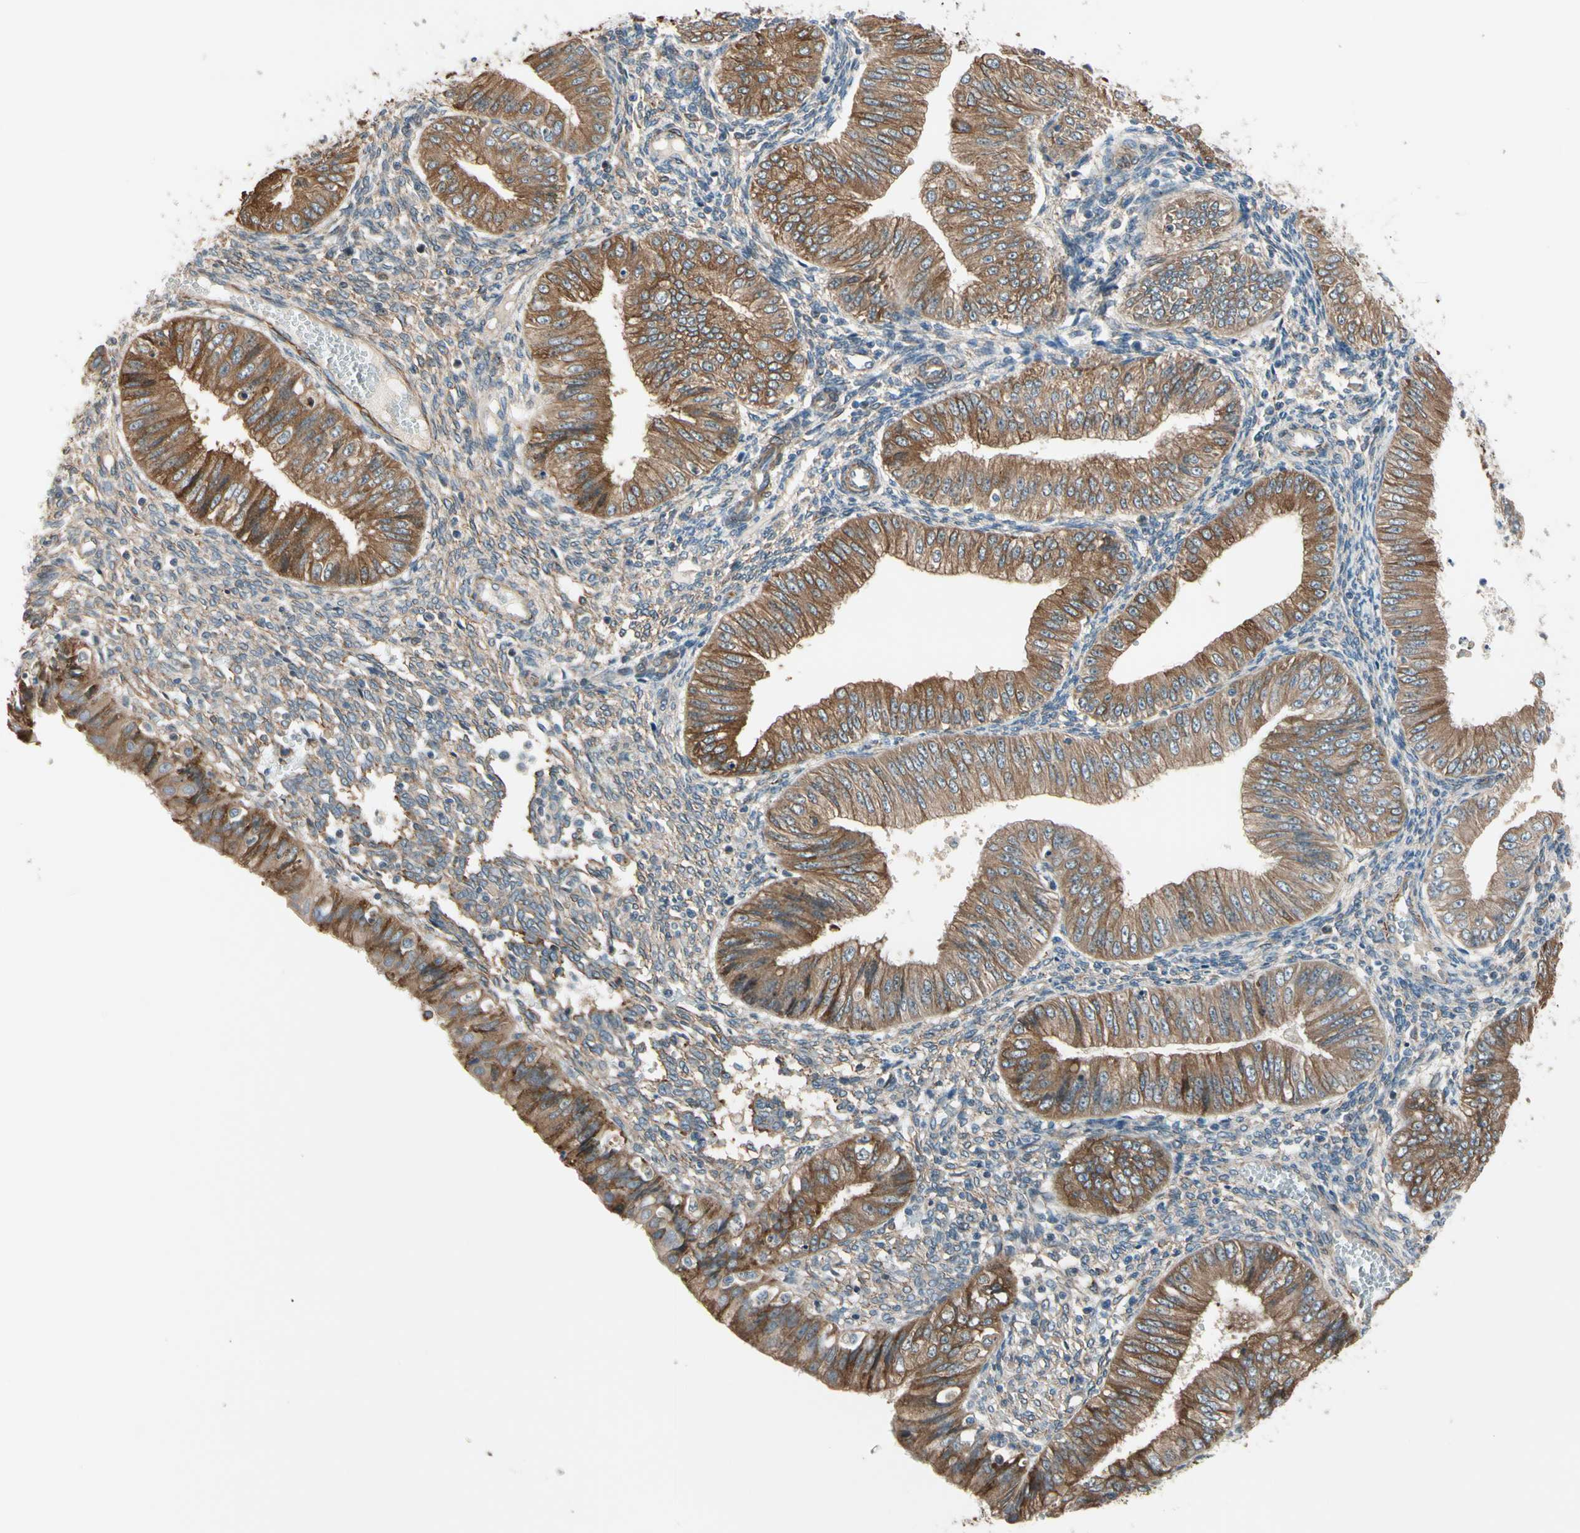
{"staining": {"intensity": "strong", "quantity": ">75%", "location": "cytoplasmic/membranous"}, "tissue": "endometrial cancer", "cell_type": "Tumor cells", "image_type": "cancer", "snomed": [{"axis": "morphology", "description": "Normal tissue, NOS"}, {"axis": "morphology", "description": "Adenocarcinoma, NOS"}, {"axis": "topography", "description": "Endometrium"}], "caption": "Protein staining of adenocarcinoma (endometrial) tissue demonstrates strong cytoplasmic/membranous positivity in about >75% of tumor cells. Nuclei are stained in blue.", "gene": "LIMK2", "patient": {"sex": "female", "age": 53}}